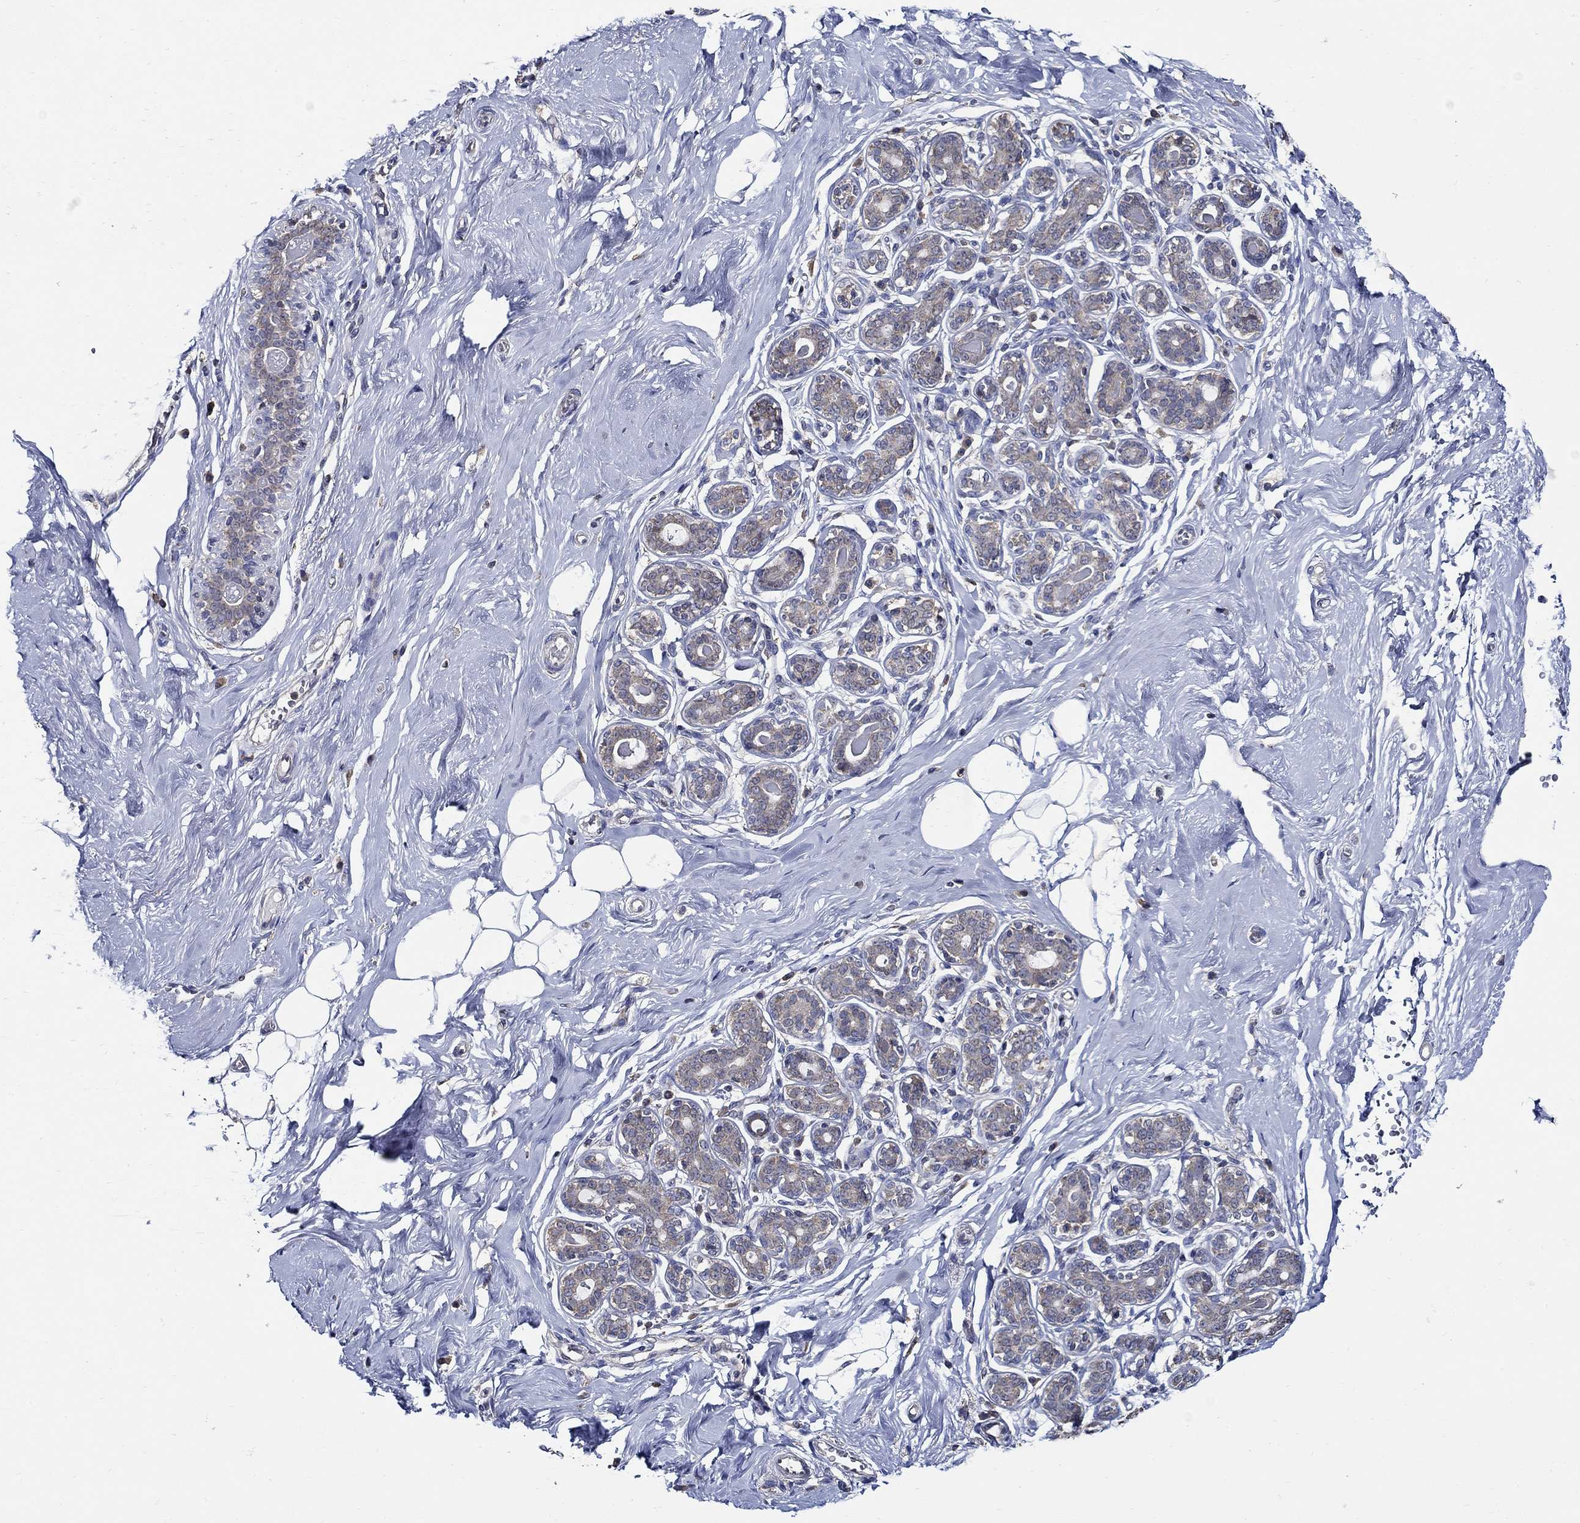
{"staining": {"intensity": "negative", "quantity": "none", "location": "none"}, "tissue": "breast", "cell_type": "Adipocytes", "image_type": "normal", "snomed": [{"axis": "morphology", "description": "Normal tissue, NOS"}, {"axis": "topography", "description": "Skin"}, {"axis": "topography", "description": "Breast"}], "caption": "Immunohistochemistry (IHC) image of unremarkable breast stained for a protein (brown), which demonstrates no expression in adipocytes. Brightfield microscopy of immunohistochemistry (IHC) stained with DAB (3,3'-diaminobenzidine) (brown) and hematoxylin (blue), captured at high magnification.", "gene": "WDR53", "patient": {"sex": "female", "age": 43}}